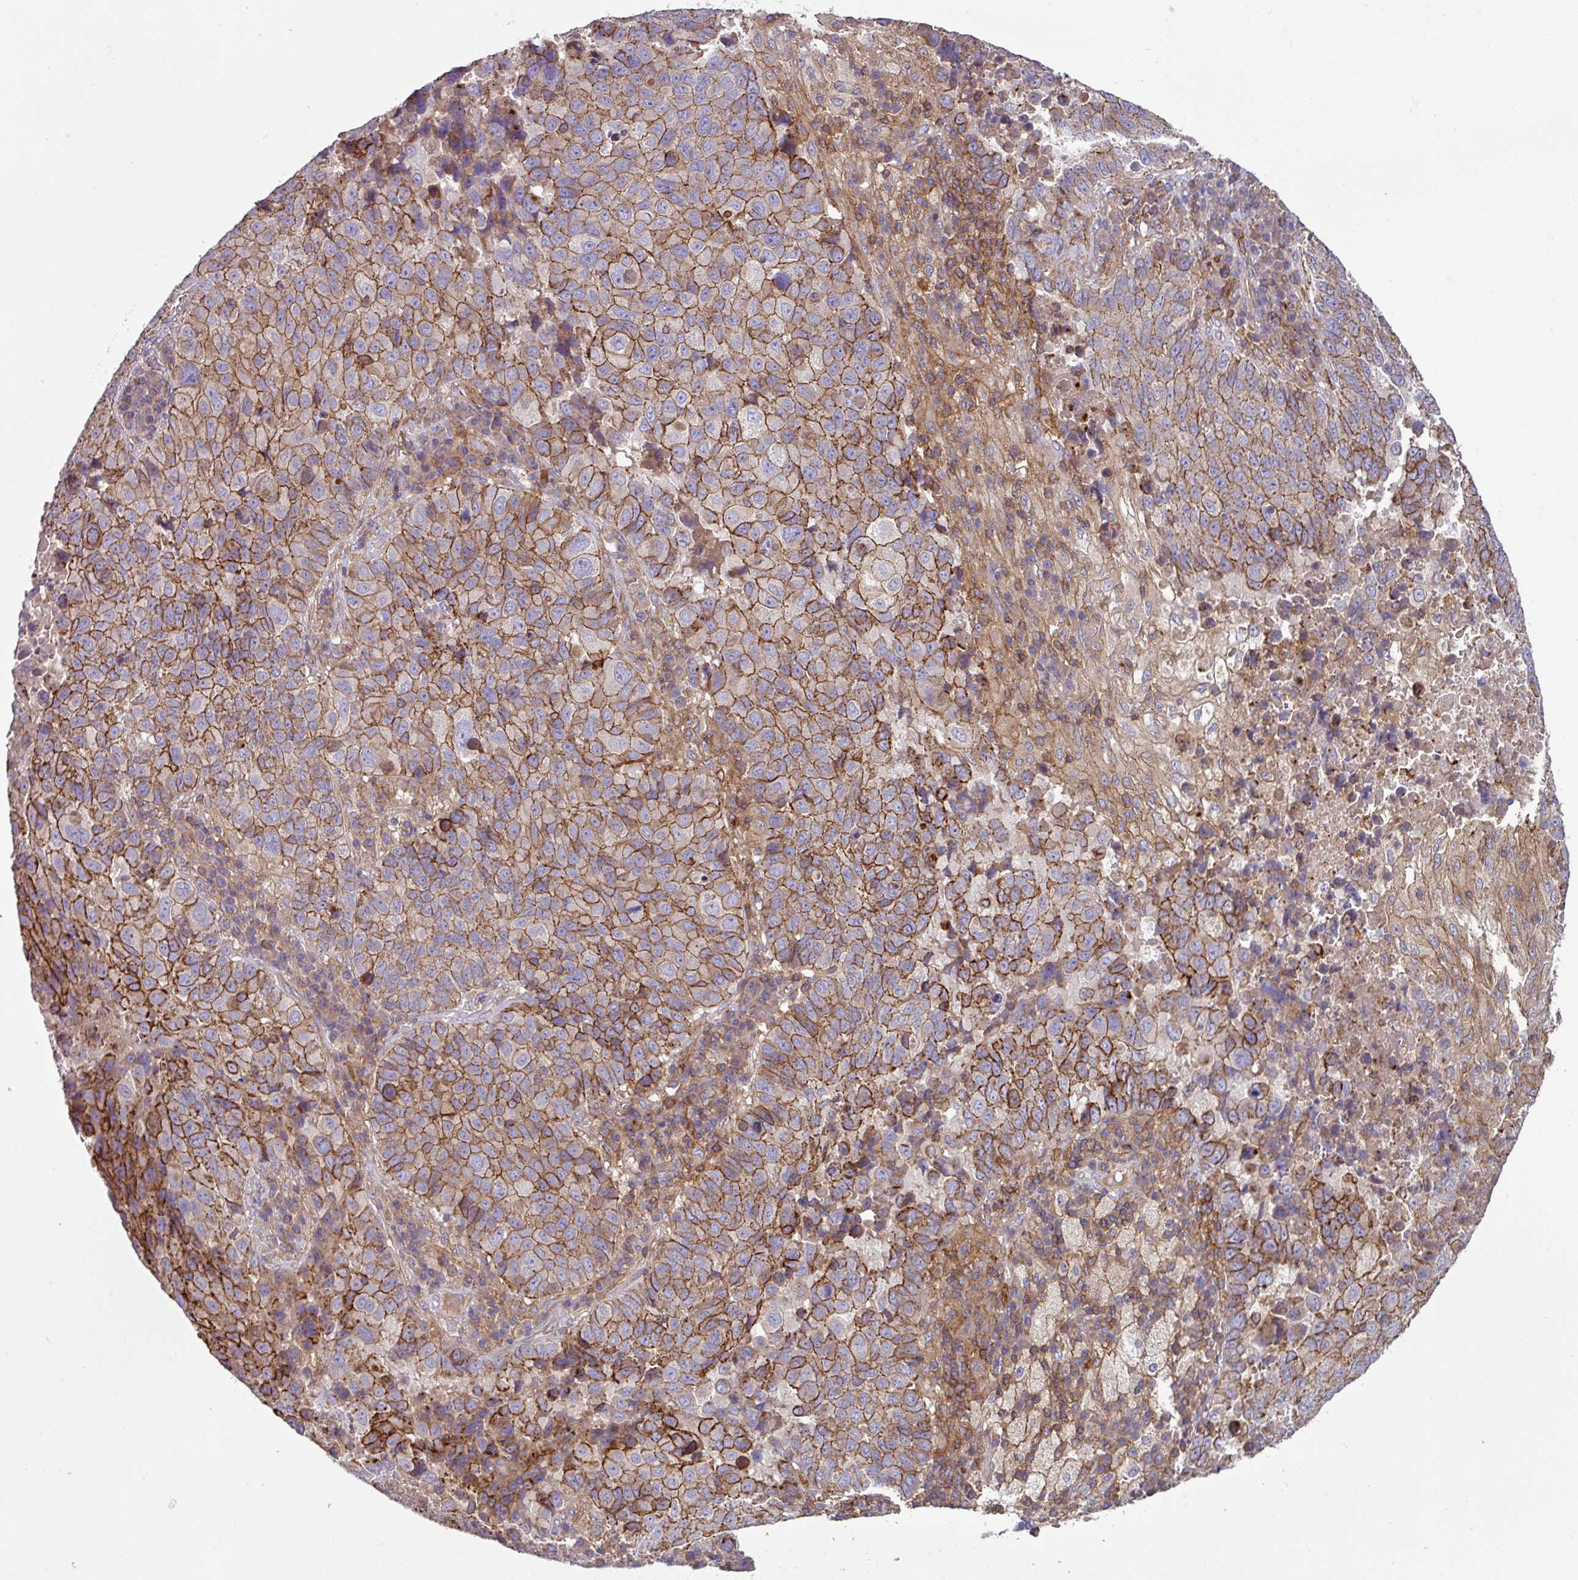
{"staining": {"intensity": "moderate", "quantity": ">75%", "location": "cytoplasmic/membranous"}, "tissue": "lung cancer", "cell_type": "Tumor cells", "image_type": "cancer", "snomed": [{"axis": "morphology", "description": "Squamous cell carcinoma, NOS"}, {"axis": "topography", "description": "Lung"}], "caption": "A high-resolution histopathology image shows IHC staining of lung cancer (squamous cell carcinoma), which exhibits moderate cytoplasmic/membranous positivity in approximately >75% of tumor cells.", "gene": "RIC1", "patient": {"sex": "male", "age": 73}}